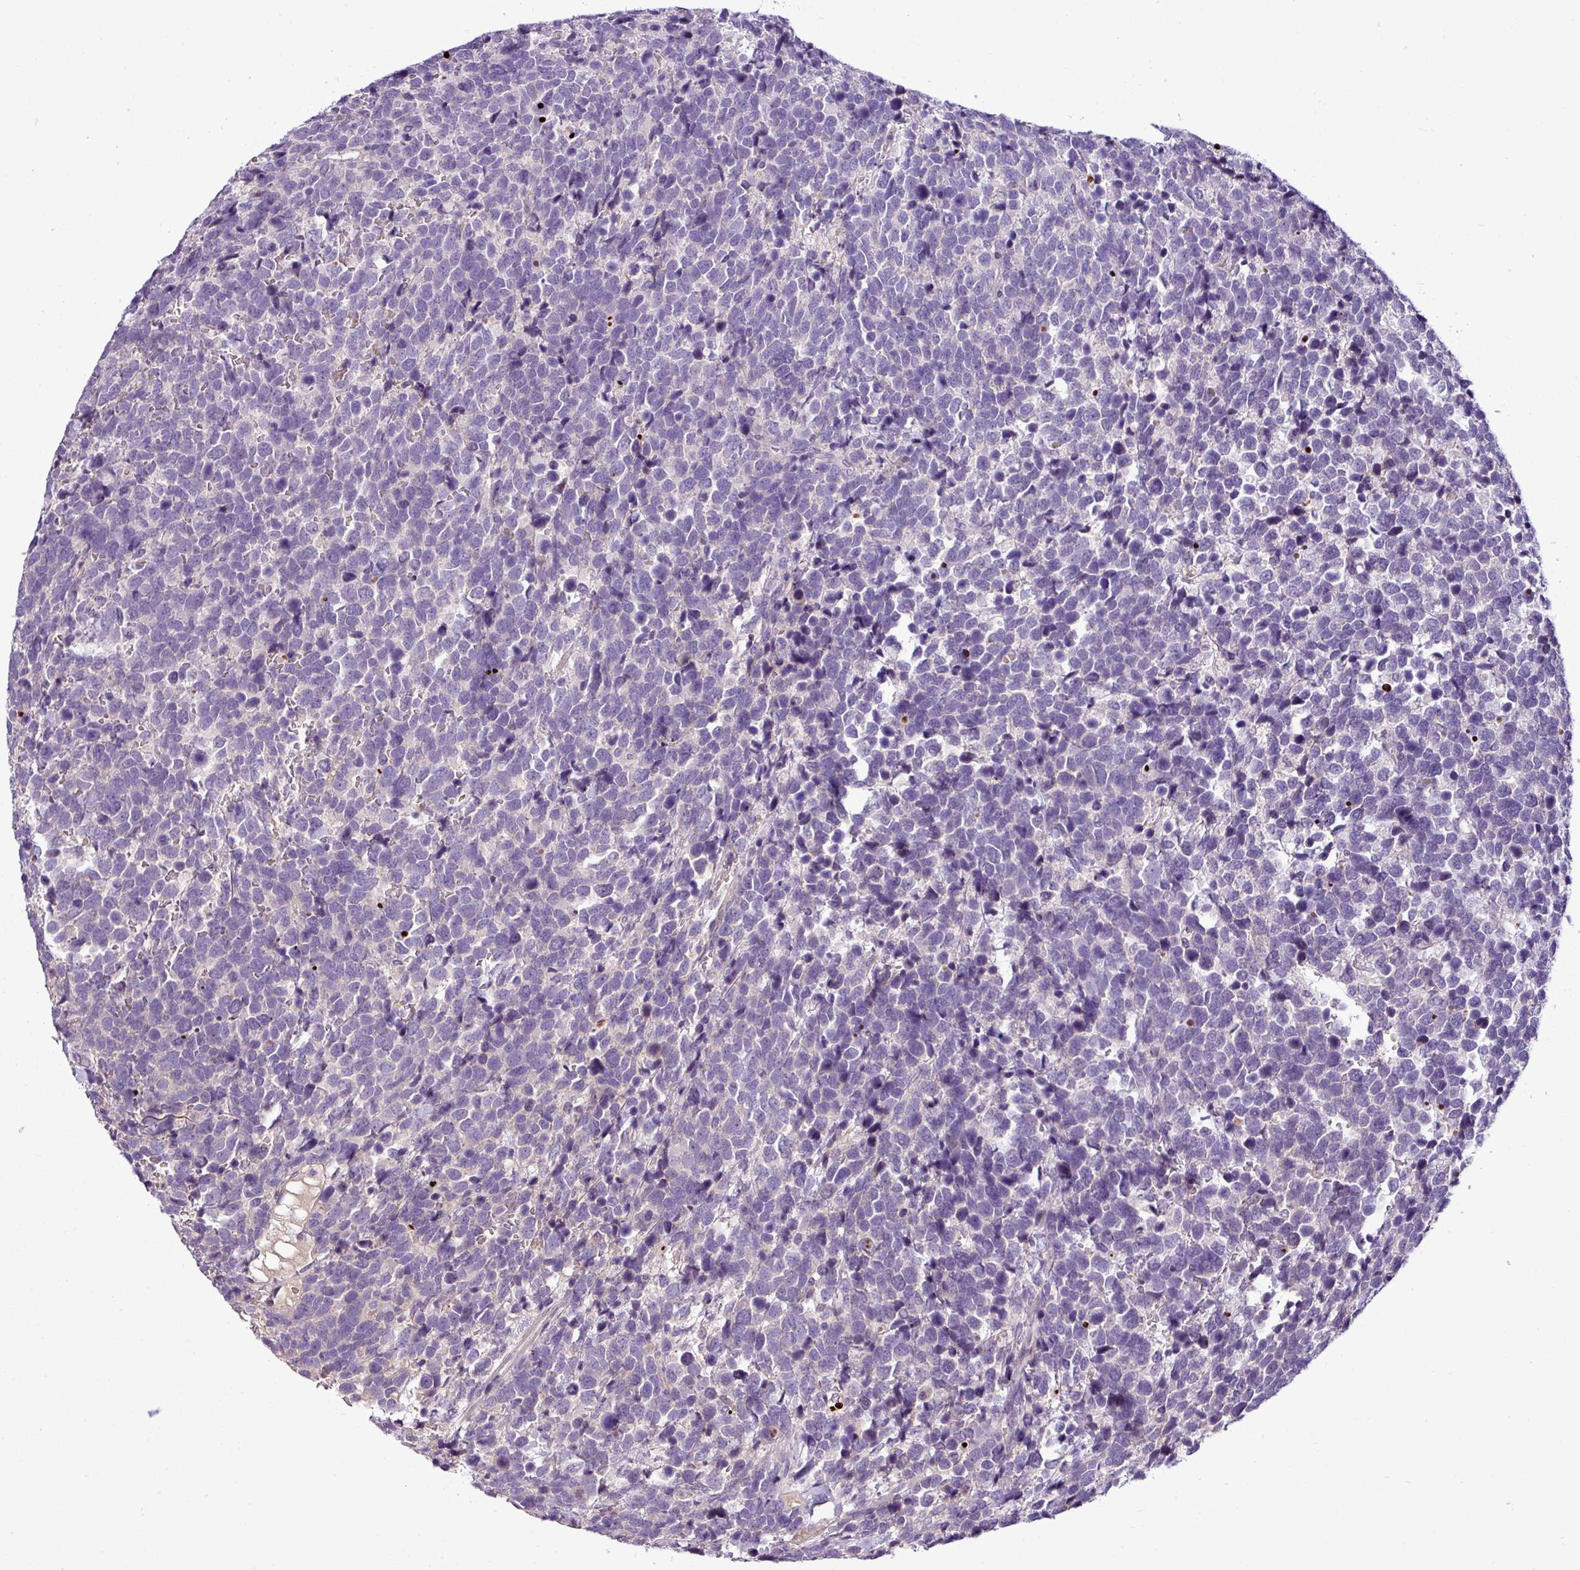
{"staining": {"intensity": "negative", "quantity": "none", "location": "none"}, "tissue": "urothelial cancer", "cell_type": "Tumor cells", "image_type": "cancer", "snomed": [{"axis": "morphology", "description": "Urothelial carcinoma, High grade"}, {"axis": "topography", "description": "Urinary bladder"}], "caption": "Tumor cells show no significant protein staining in urothelial cancer. The staining is performed using DAB brown chromogen with nuclei counter-stained in using hematoxylin.", "gene": "IL17A", "patient": {"sex": "female", "age": 82}}